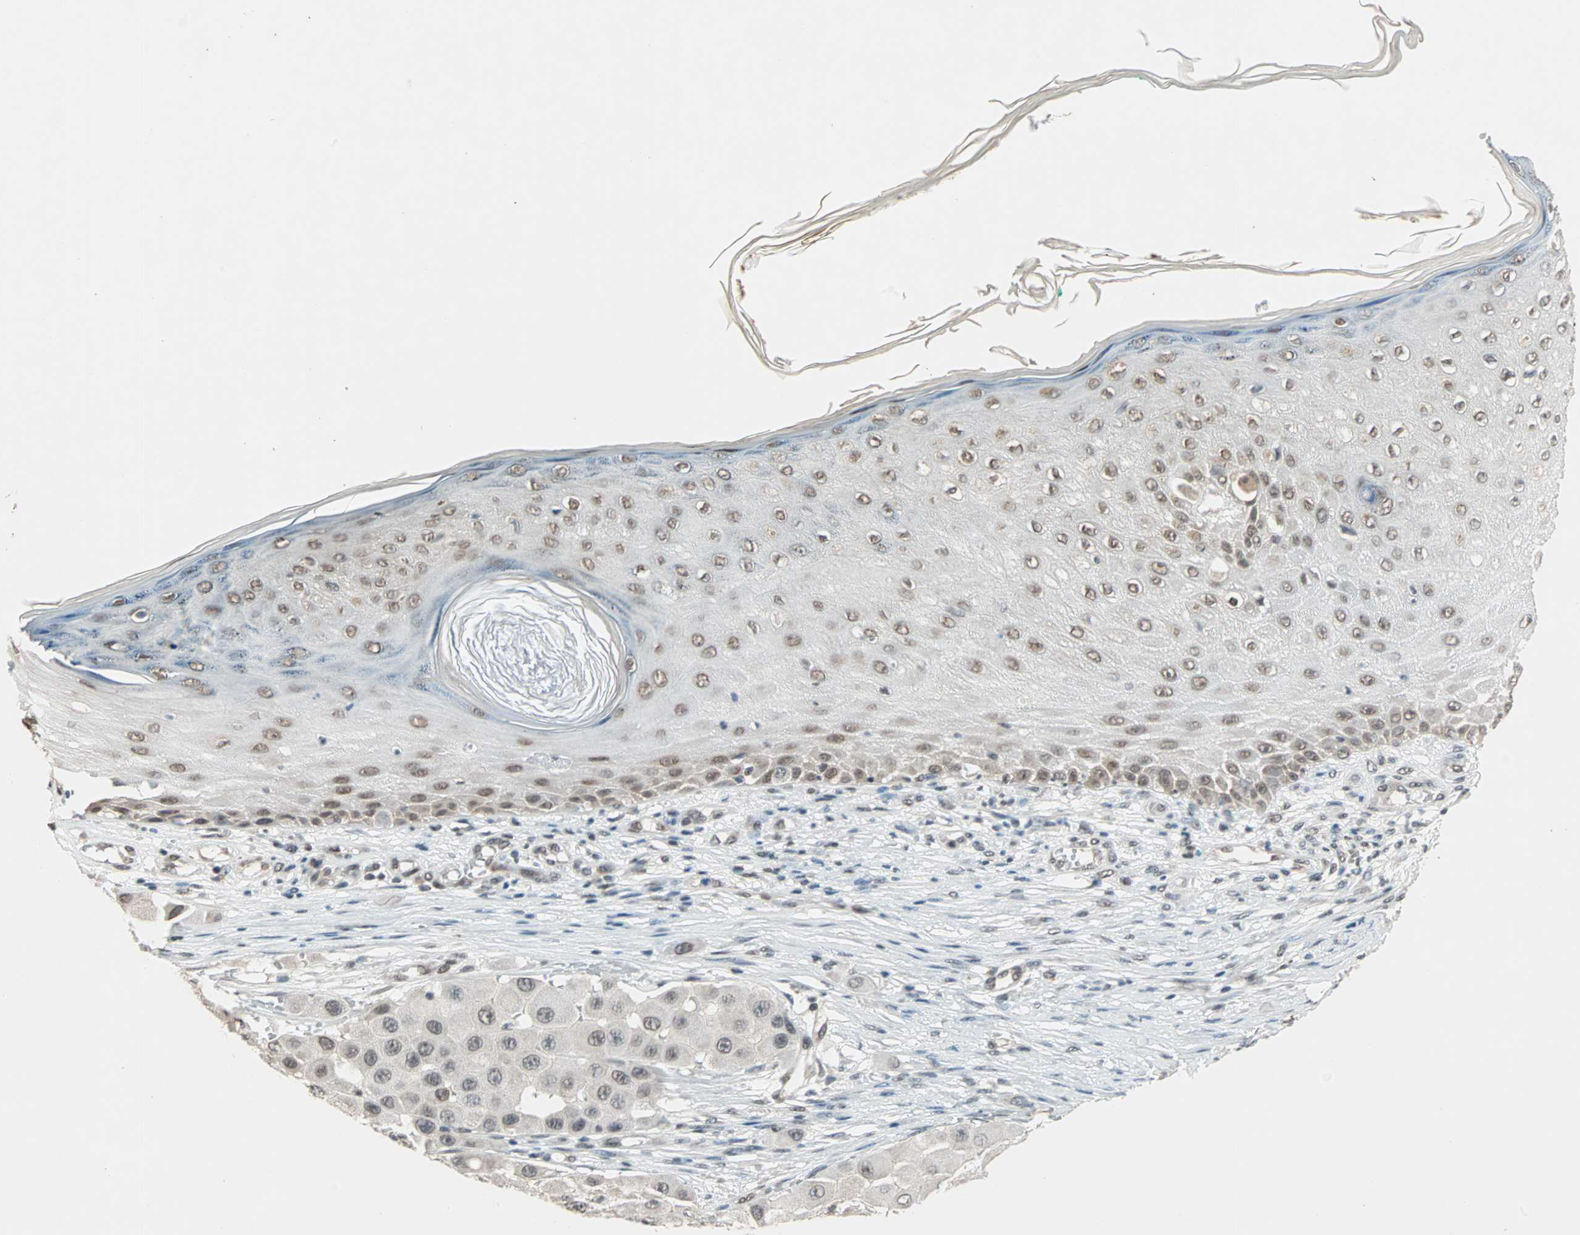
{"staining": {"intensity": "weak", "quantity": ">75%", "location": "nuclear"}, "tissue": "melanoma", "cell_type": "Tumor cells", "image_type": "cancer", "snomed": [{"axis": "morphology", "description": "Malignant melanoma, NOS"}, {"axis": "topography", "description": "Skin"}], "caption": "Immunohistochemistry (IHC) (DAB (3,3'-diaminobenzidine)) staining of human malignant melanoma shows weak nuclear protein expression in about >75% of tumor cells.", "gene": "DAZAP1", "patient": {"sex": "female", "age": 81}}